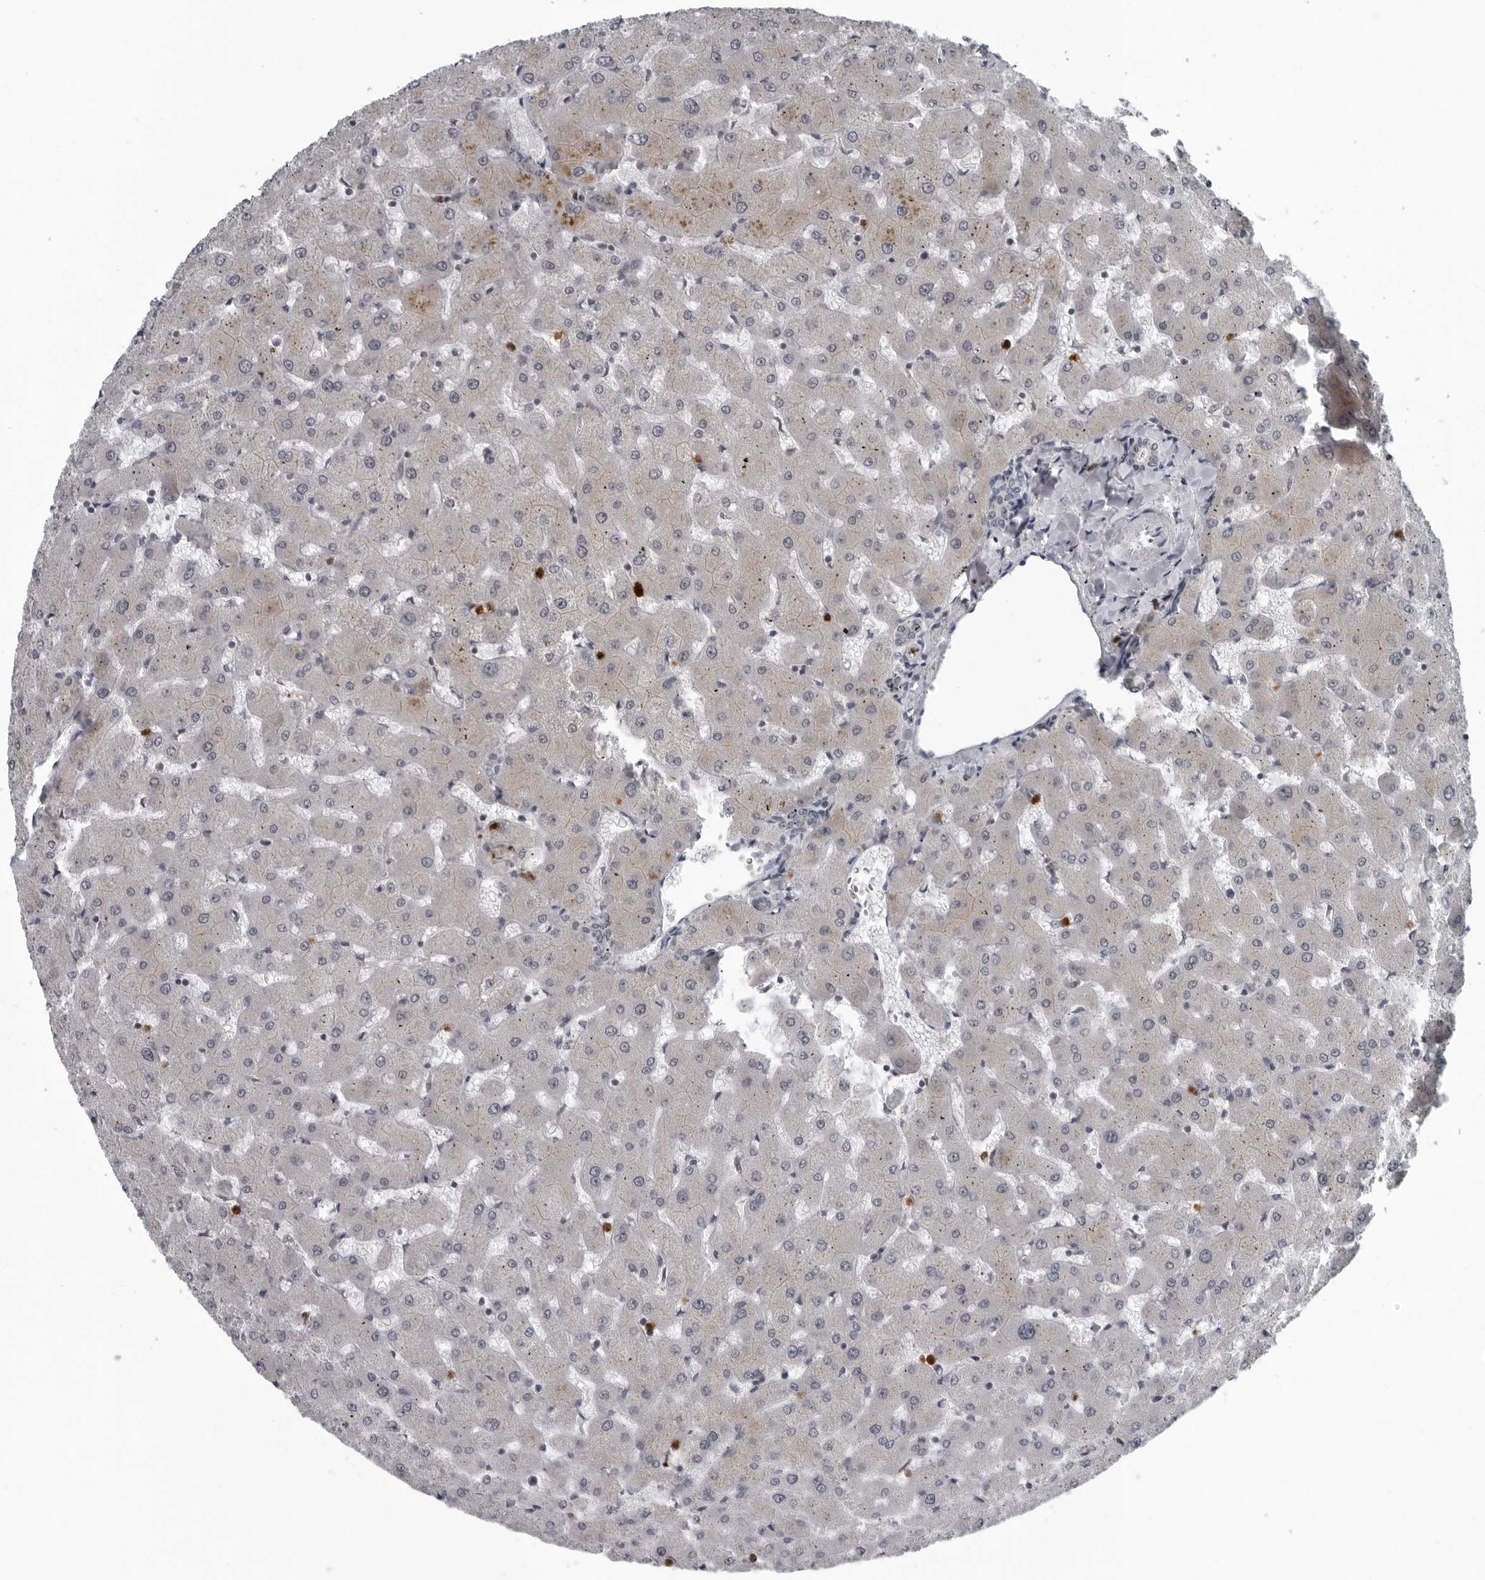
{"staining": {"intensity": "negative", "quantity": "none", "location": "none"}, "tissue": "liver", "cell_type": "Cholangiocytes", "image_type": "normal", "snomed": [{"axis": "morphology", "description": "Normal tissue, NOS"}, {"axis": "topography", "description": "Liver"}], "caption": "High power microscopy micrograph of an IHC photomicrograph of benign liver, revealing no significant expression in cholangiocytes.", "gene": "RTCA", "patient": {"sex": "female", "age": 63}}